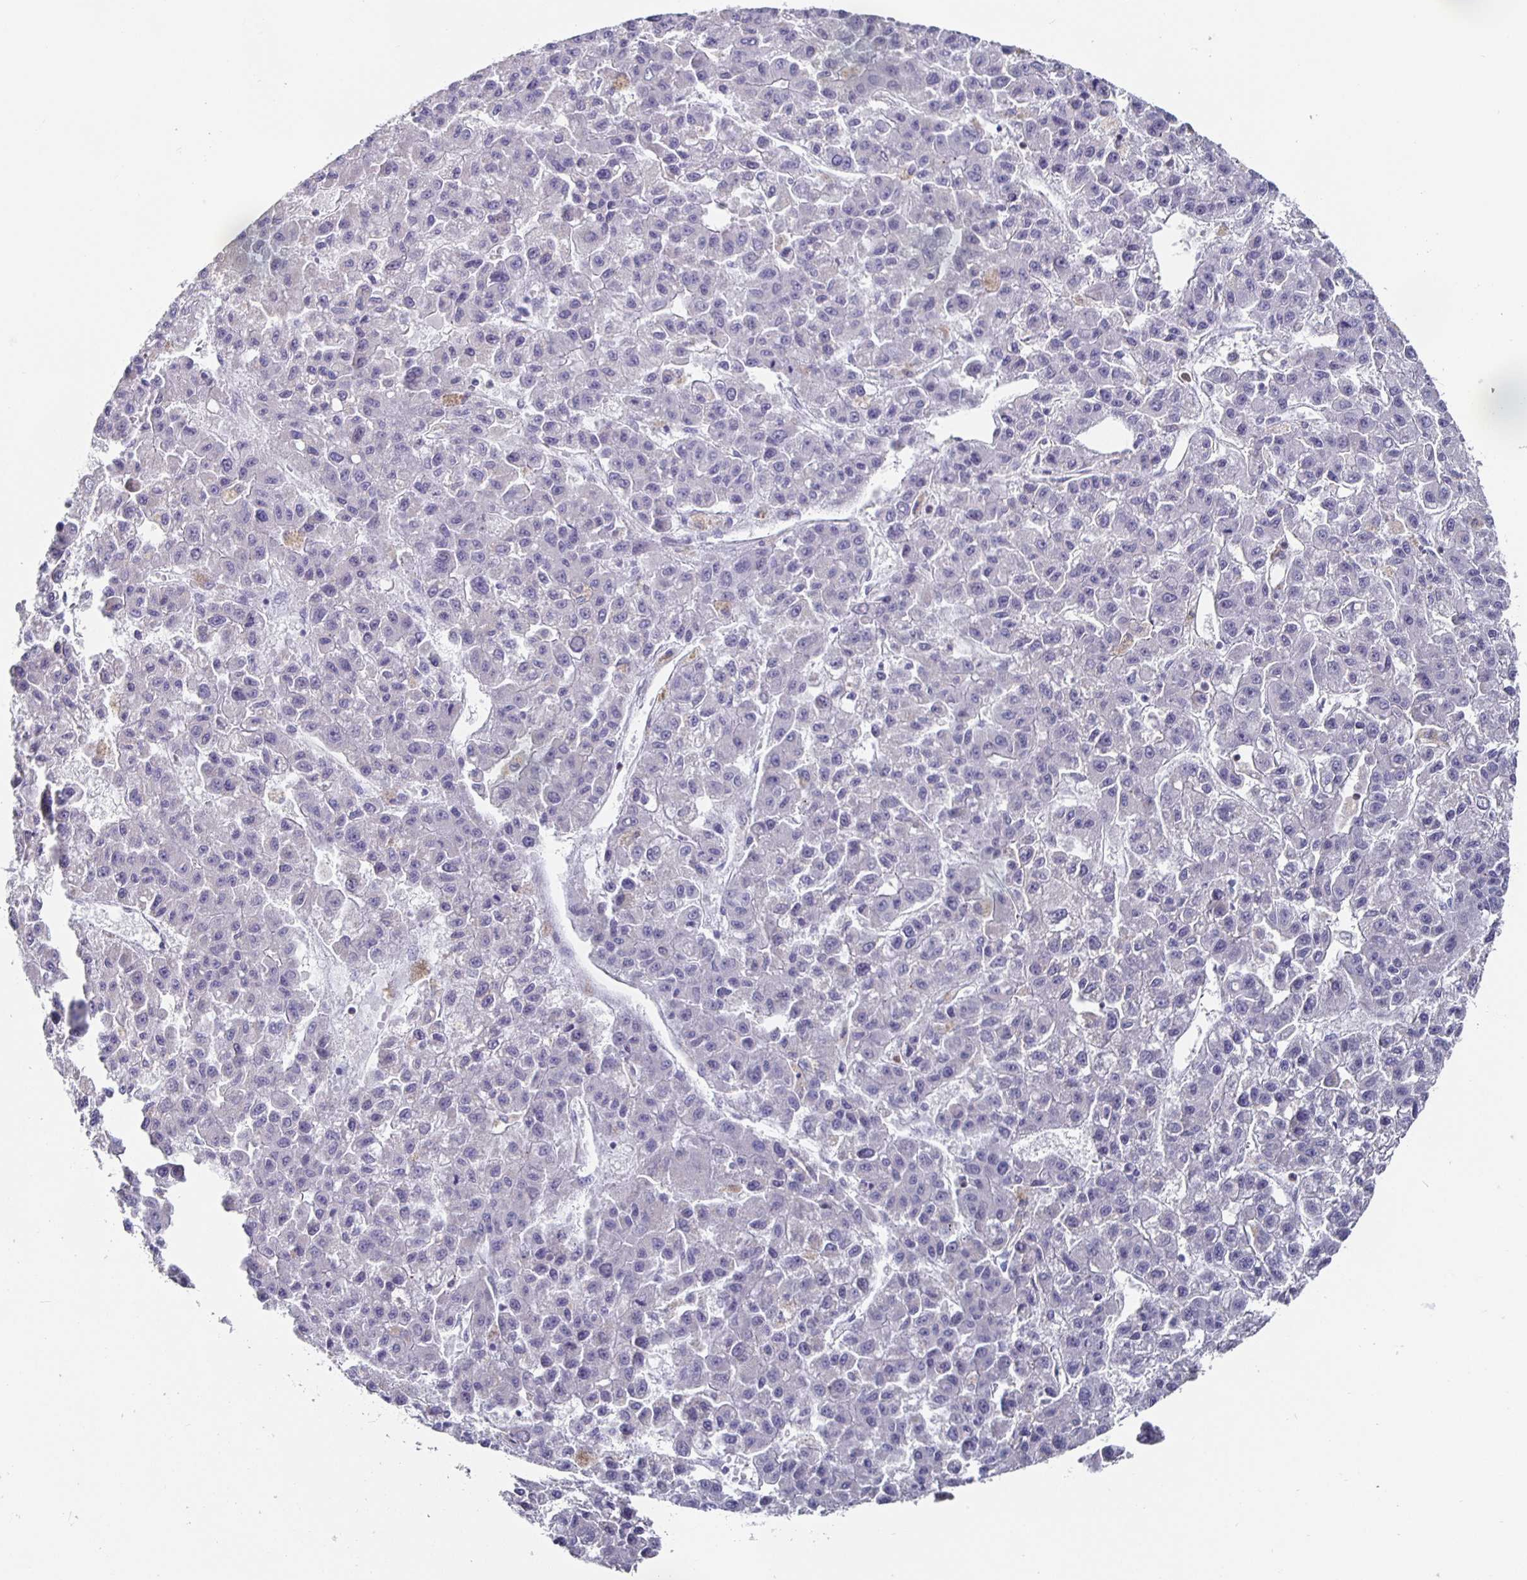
{"staining": {"intensity": "negative", "quantity": "none", "location": "none"}, "tissue": "liver cancer", "cell_type": "Tumor cells", "image_type": "cancer", "snomed": [{"axis": "morphology", "description": "Carcinoma, Hepatocellular, NOS"}, {"axis": "topography", "description": "Liver"}], "caption": "A high-resolution photomicrograph shows immunohistochemistry staining of liver cancer, which reveals no significant staining in tumor cells.", "gene": "RUNX2", "patient": {"sex": "male", "age": 70}}